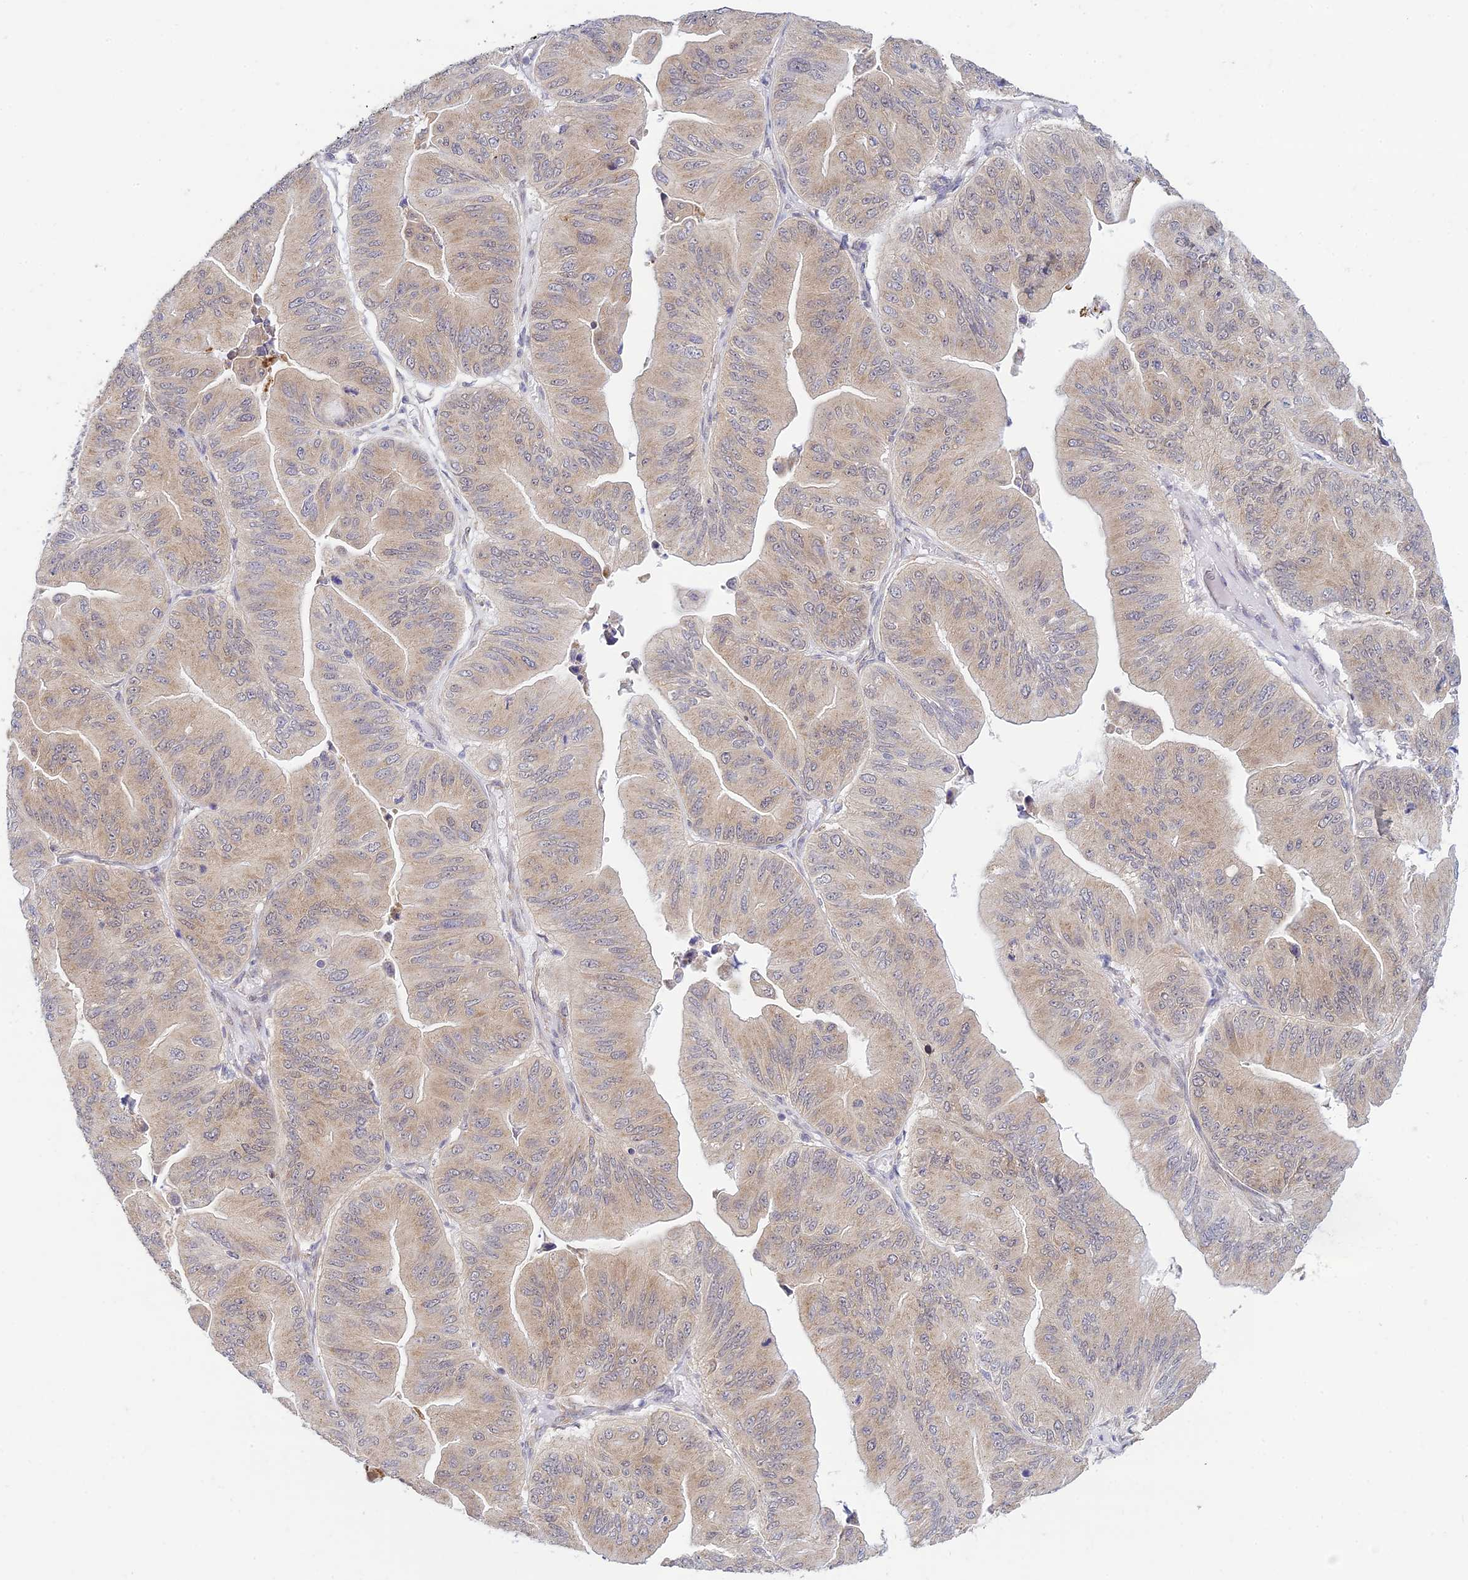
{"staining": {"intensity": "moderate", "quantity": "<25%", "location": "nuclear"}, "tissue": "ovarian cancer", "cell_type": "Tumor cells", "image_type": "cancer", "snomed": [{"axis": "morphology", "description": "Cystadenocarcinoma, mucinous, NOS"}, {"axis": "topography", "description": "Ovary"}], "caption": "Human ovarian cancer (mucinous cystadenocarcinoma) stained with a brown dye reveals moderate nuclear positive expression in about <25% of tumor cells.", "gene": "SKIC8", "patient": {"sex": "female", "age": 61}}